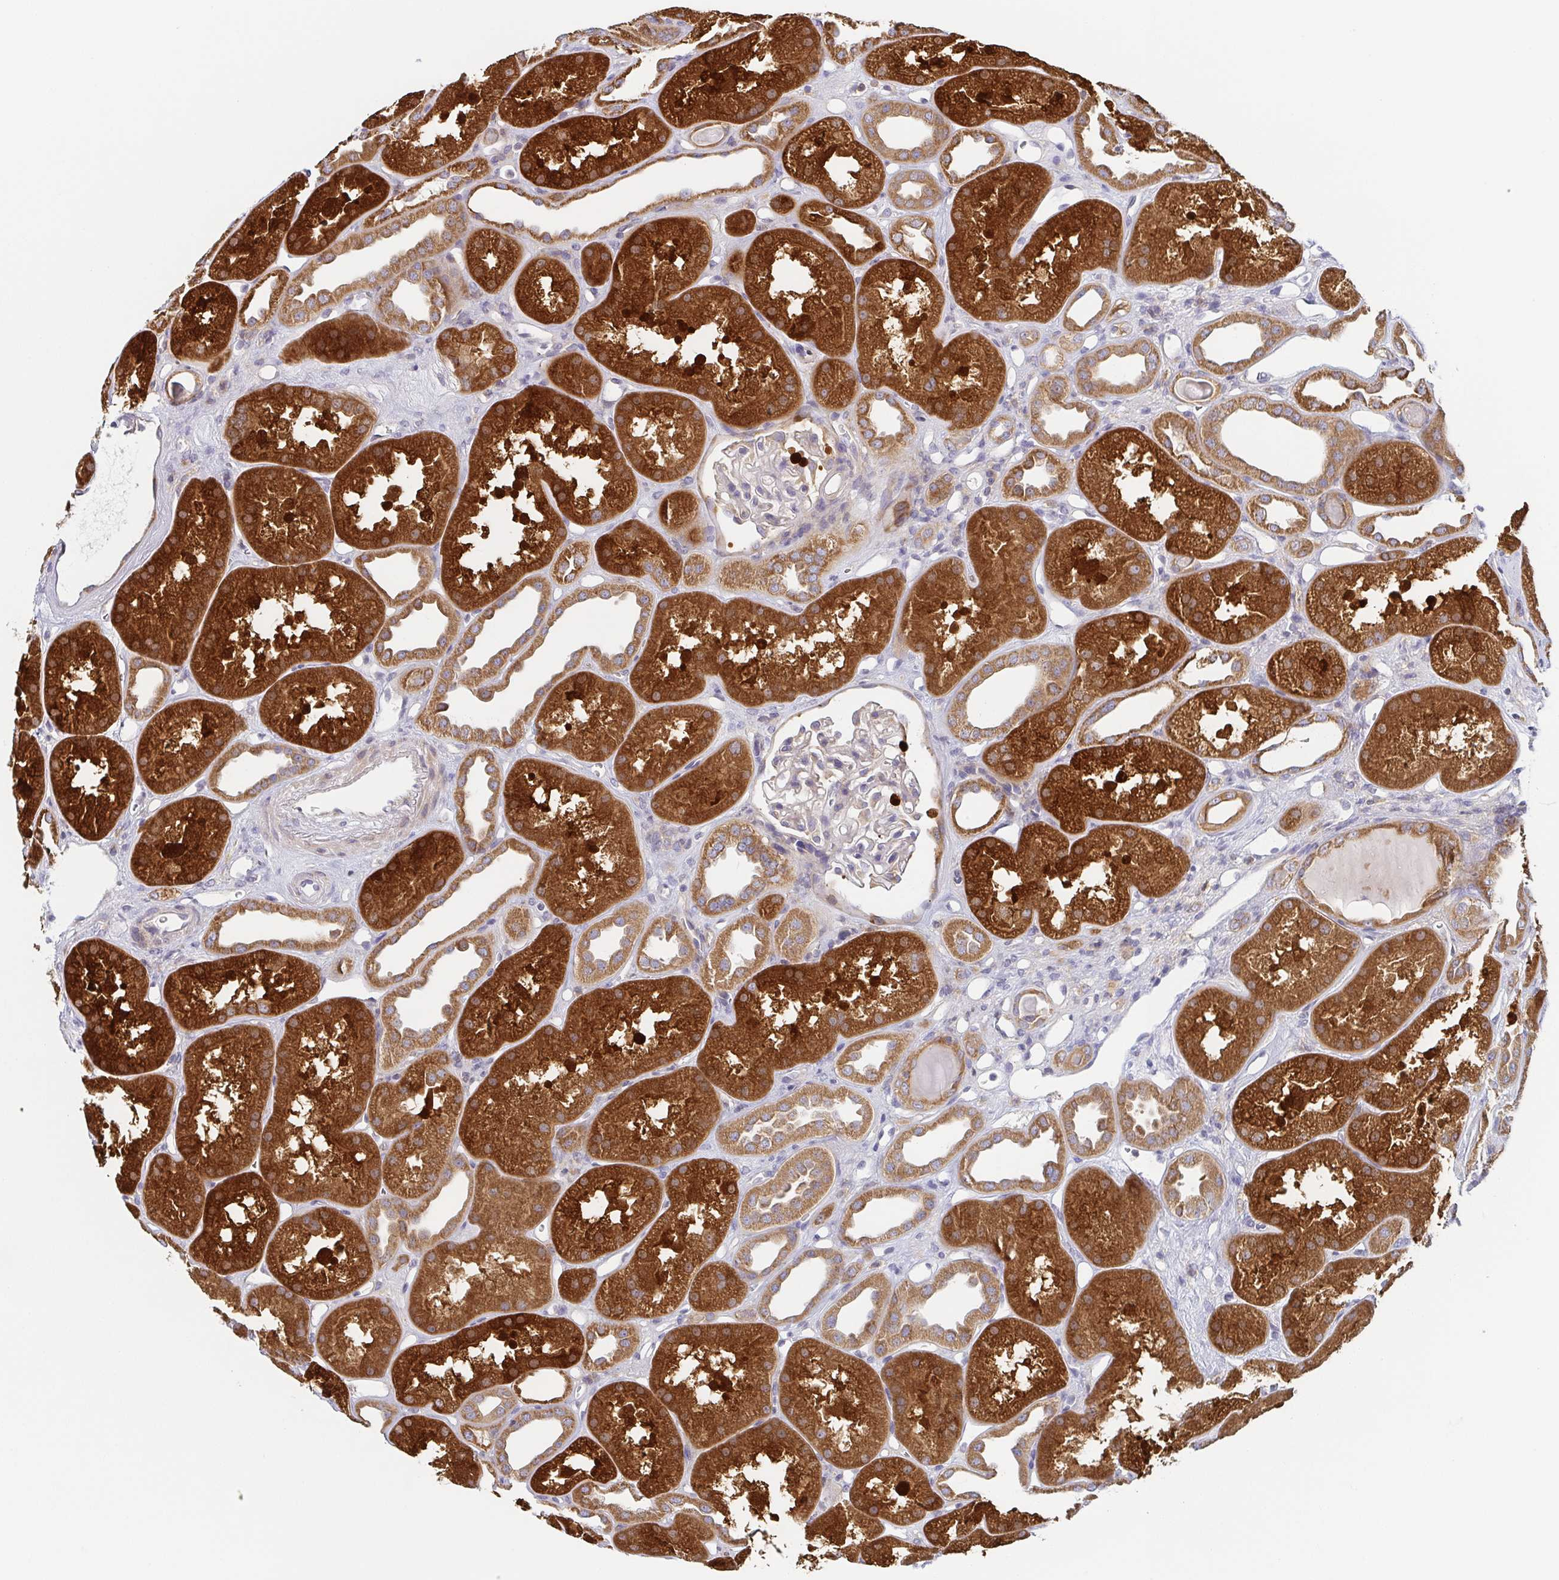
{"staining": {"intensity": "negative", "quantity": "none", "location": "none"}, "tissue": "kidney", "cell_type": "Cells in glomeruli", "image_type": "normal", "snomed": [{"axis": "morphology", "description": "Normal tissue, NOS"}, {"axis": "topography", "description": "Kidney"}], "caption": "IHC histopathology image of normal human kidney stained for a protein (brown), which displays no expression in cells in glomeruli.", "gene": "TUFT1", "patient": {"sex": "male", "age": 61}}